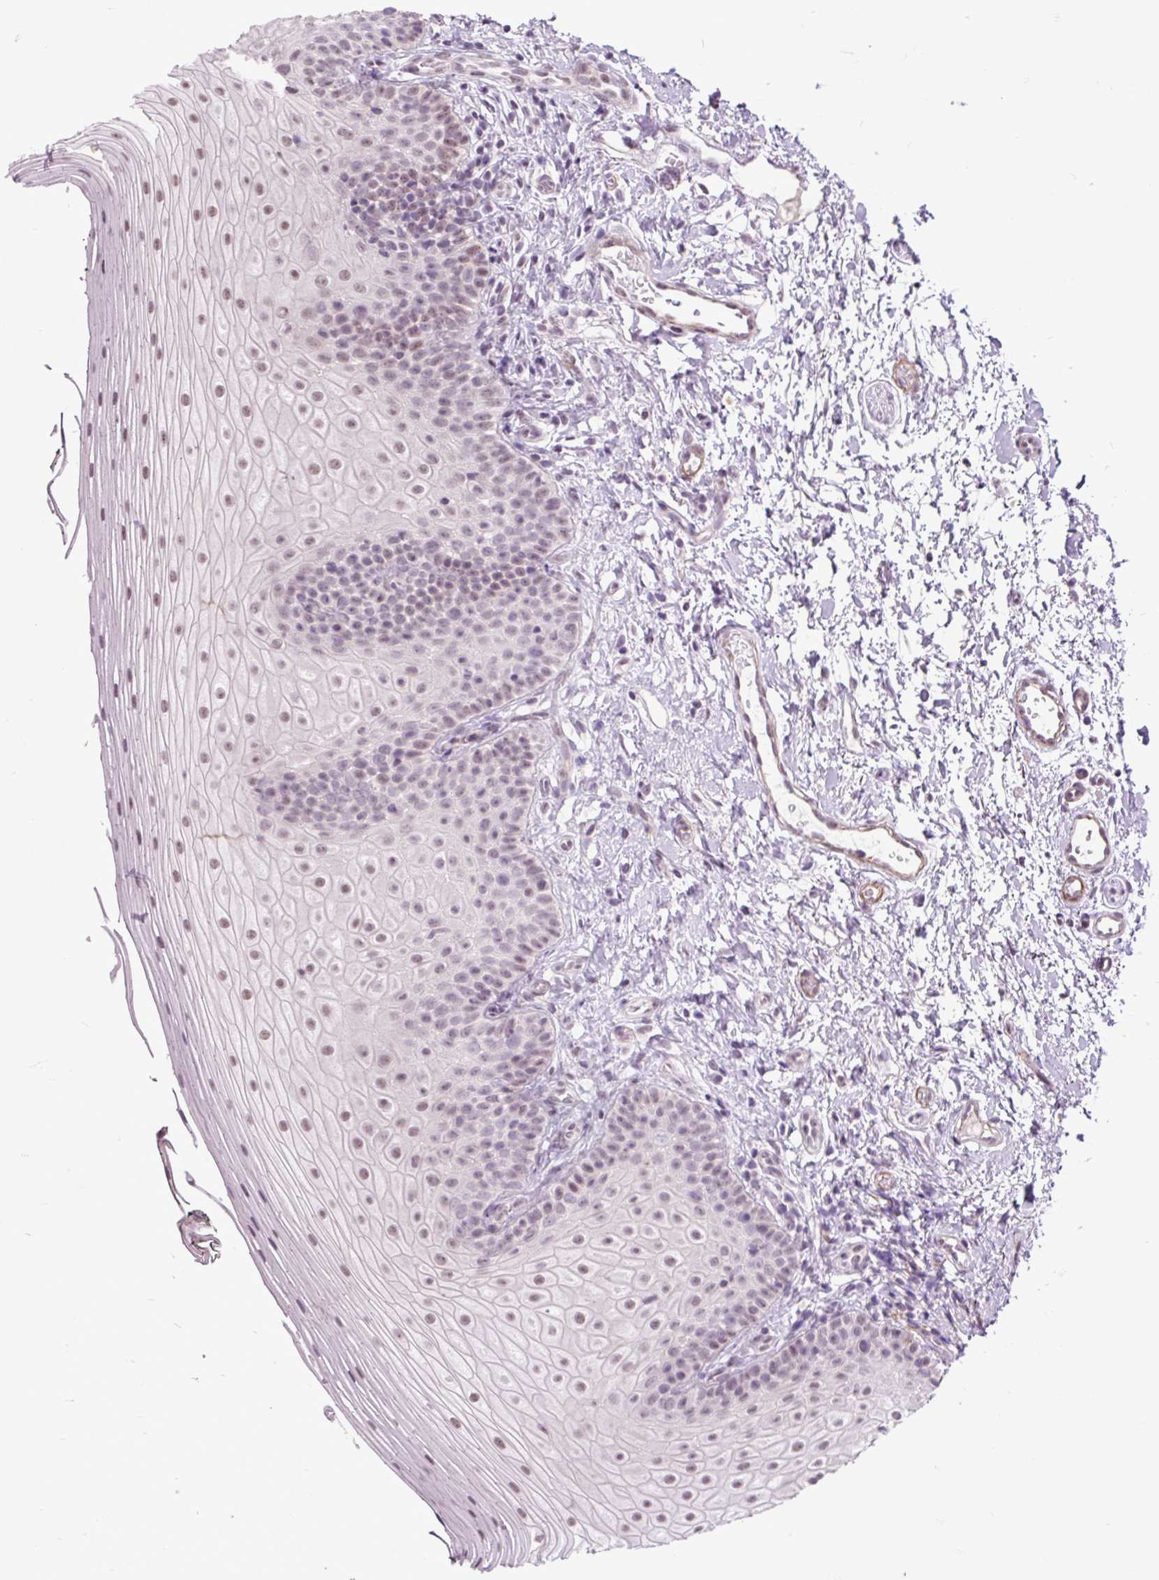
{"staining": {"intensity": "weak", "quantity": "25%-75%", "location": "cytoplasmic/membranous,nuclear"}, "tissue": "oral mucosa", "cell_type": "Squamous epithelial cells", "image_type": "normal", "snomed": [{"axis": "morphology", "description": "Normal tissue, NOS"}, {"axis": "topography", "description": "Oral tissue"}], "caption": "DAB (3,3'-diaminobenzidine) immunohistochemical staining of unremarkable oral mucosa demonstrates weak cytoplasmic/membranous,nuclear protein staining in approximately 25%-75% of squamous epithelial cells. The protein of interest is shown in brown color, while the nuclei are stained blue.", "gene": "ZNF197", "patient": {"sex": "male", "age": 75}}